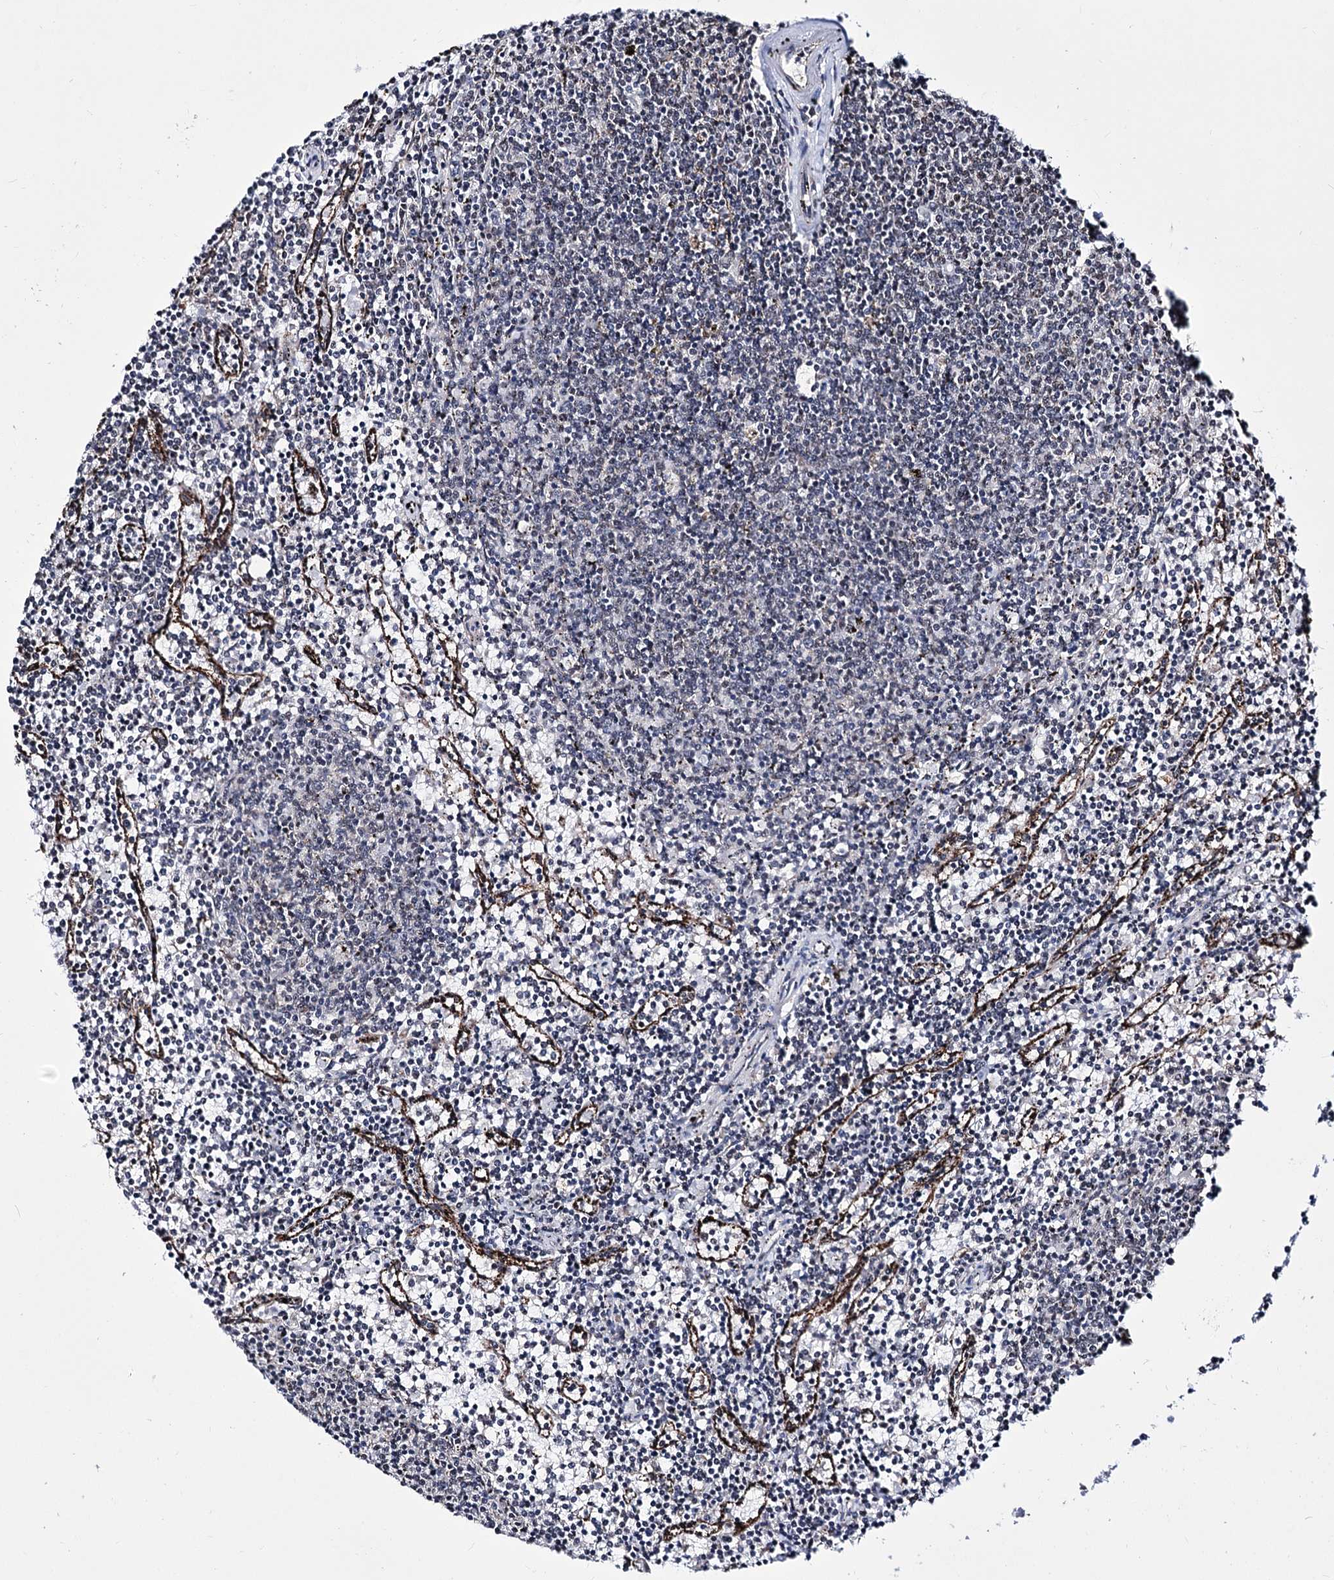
{"staining": {"intensity": "negative", "quantity": "none", "location": "none"}, "tissue": "lymphoma", "cell_type": "Tumor cells", "image_type": "cancer", "snomed": [{"axis": "morphology", "description": "Malignant lymphoma, non-Hodgkin's type, Low grade"}, {"axis": "topography", "description": "Spleen"}], "caption": "The IHC photomicrograph has no significant staining in tumor cells of lymphoma tissue. (DAB (3,3'-diaminobenzidine) immunohistochemistry visualized using brightfield microscopy, high magnification).", "gene": "PPRC1", "patient": {"sex": "female", "age": 50}}